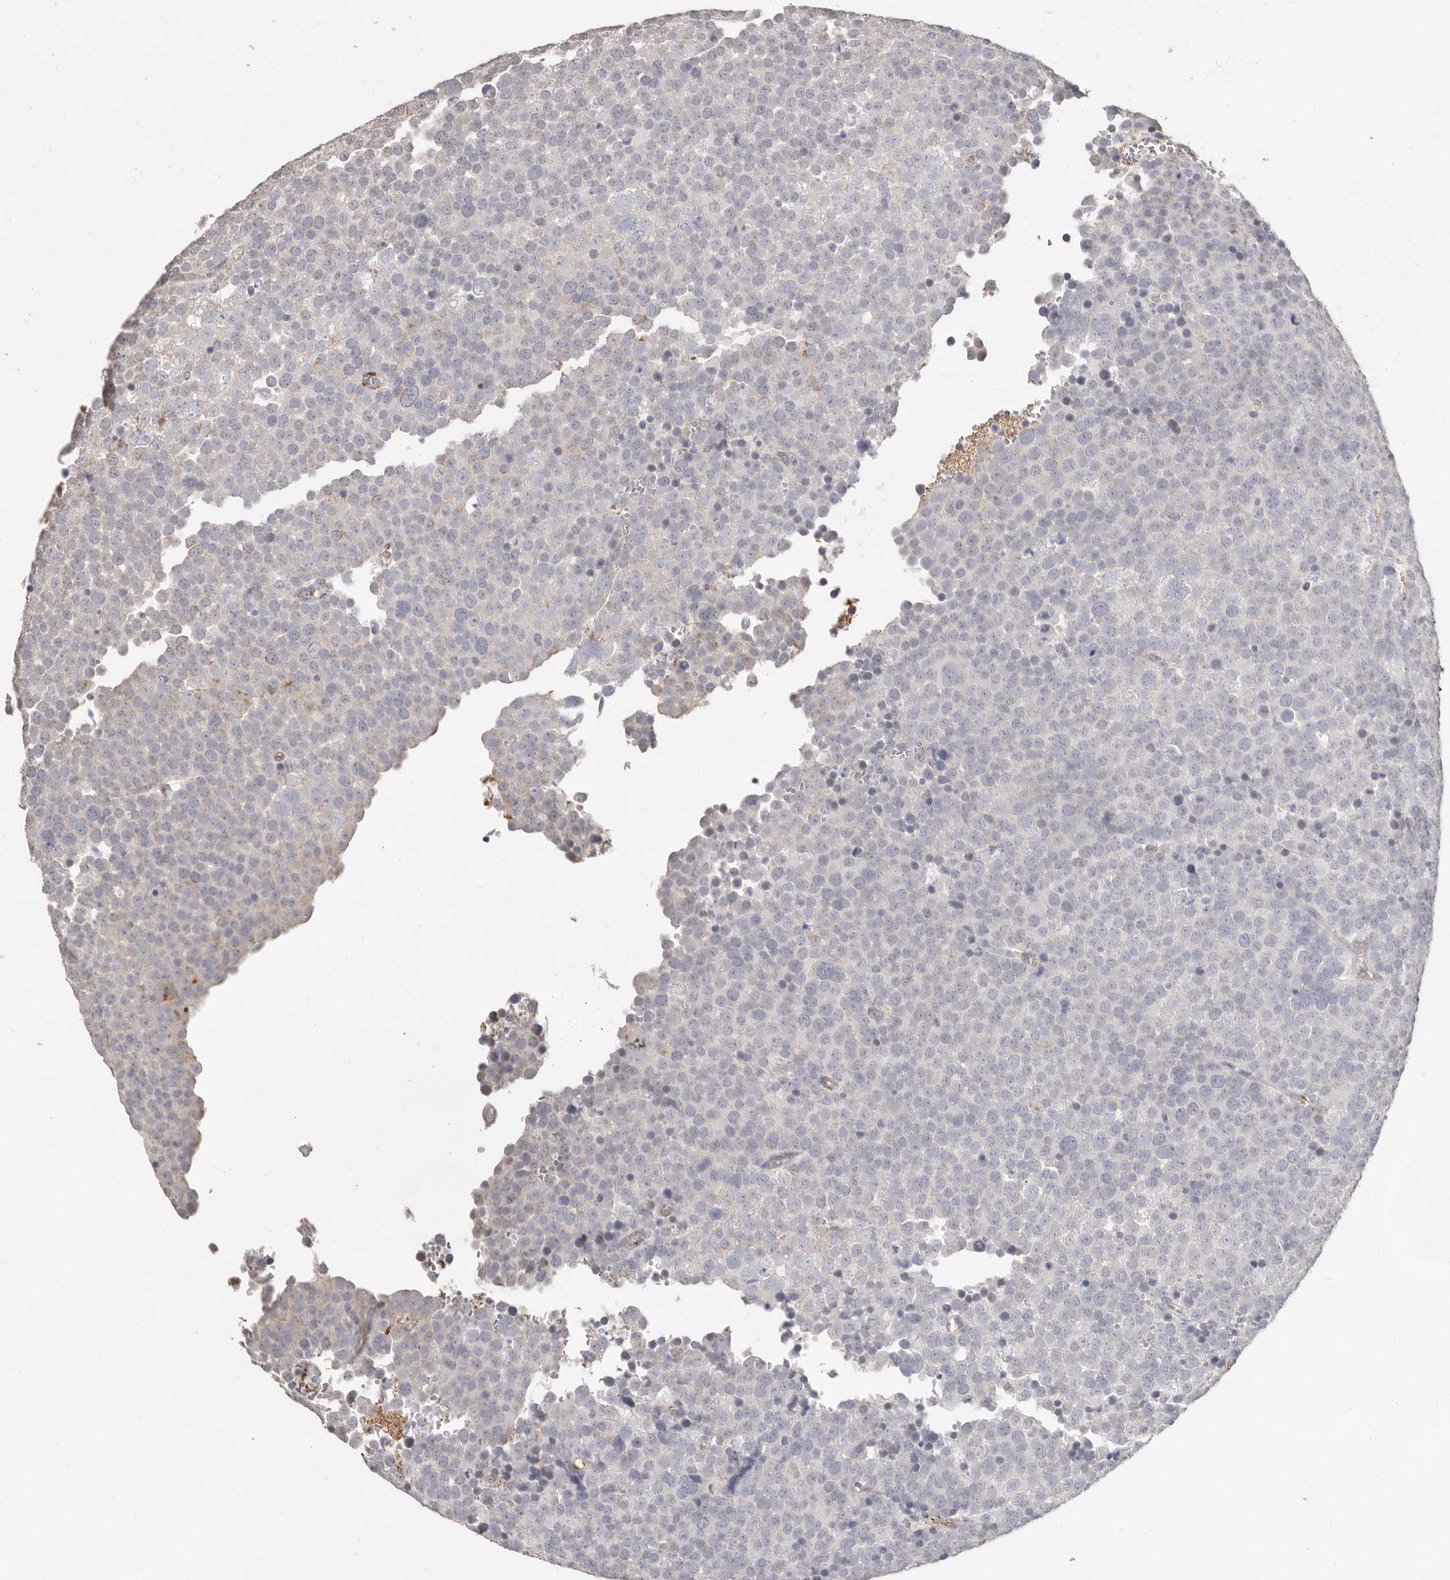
{"staining": {"intensity": "negative", "quantity": "none", "location": "none"}, "tissue": "testis cancer", "cell_type": "Tumor cells", "image_type": "cancer", "snomed": [{"axis": "morphology", "description": "Seminoma, NOS"}, {"axis": "topography", "description": "Testis"}], "caption": "Immunohistochemistry (IHC) photomicrograph of neoplastic tissue: human testis cancer stained with DAB (3,3'-diaminobenzidine) reveals no significant protein staining in tumor cells.", "gene": "ZYG11B", "patient": {"sex": "male", "age": 71}}